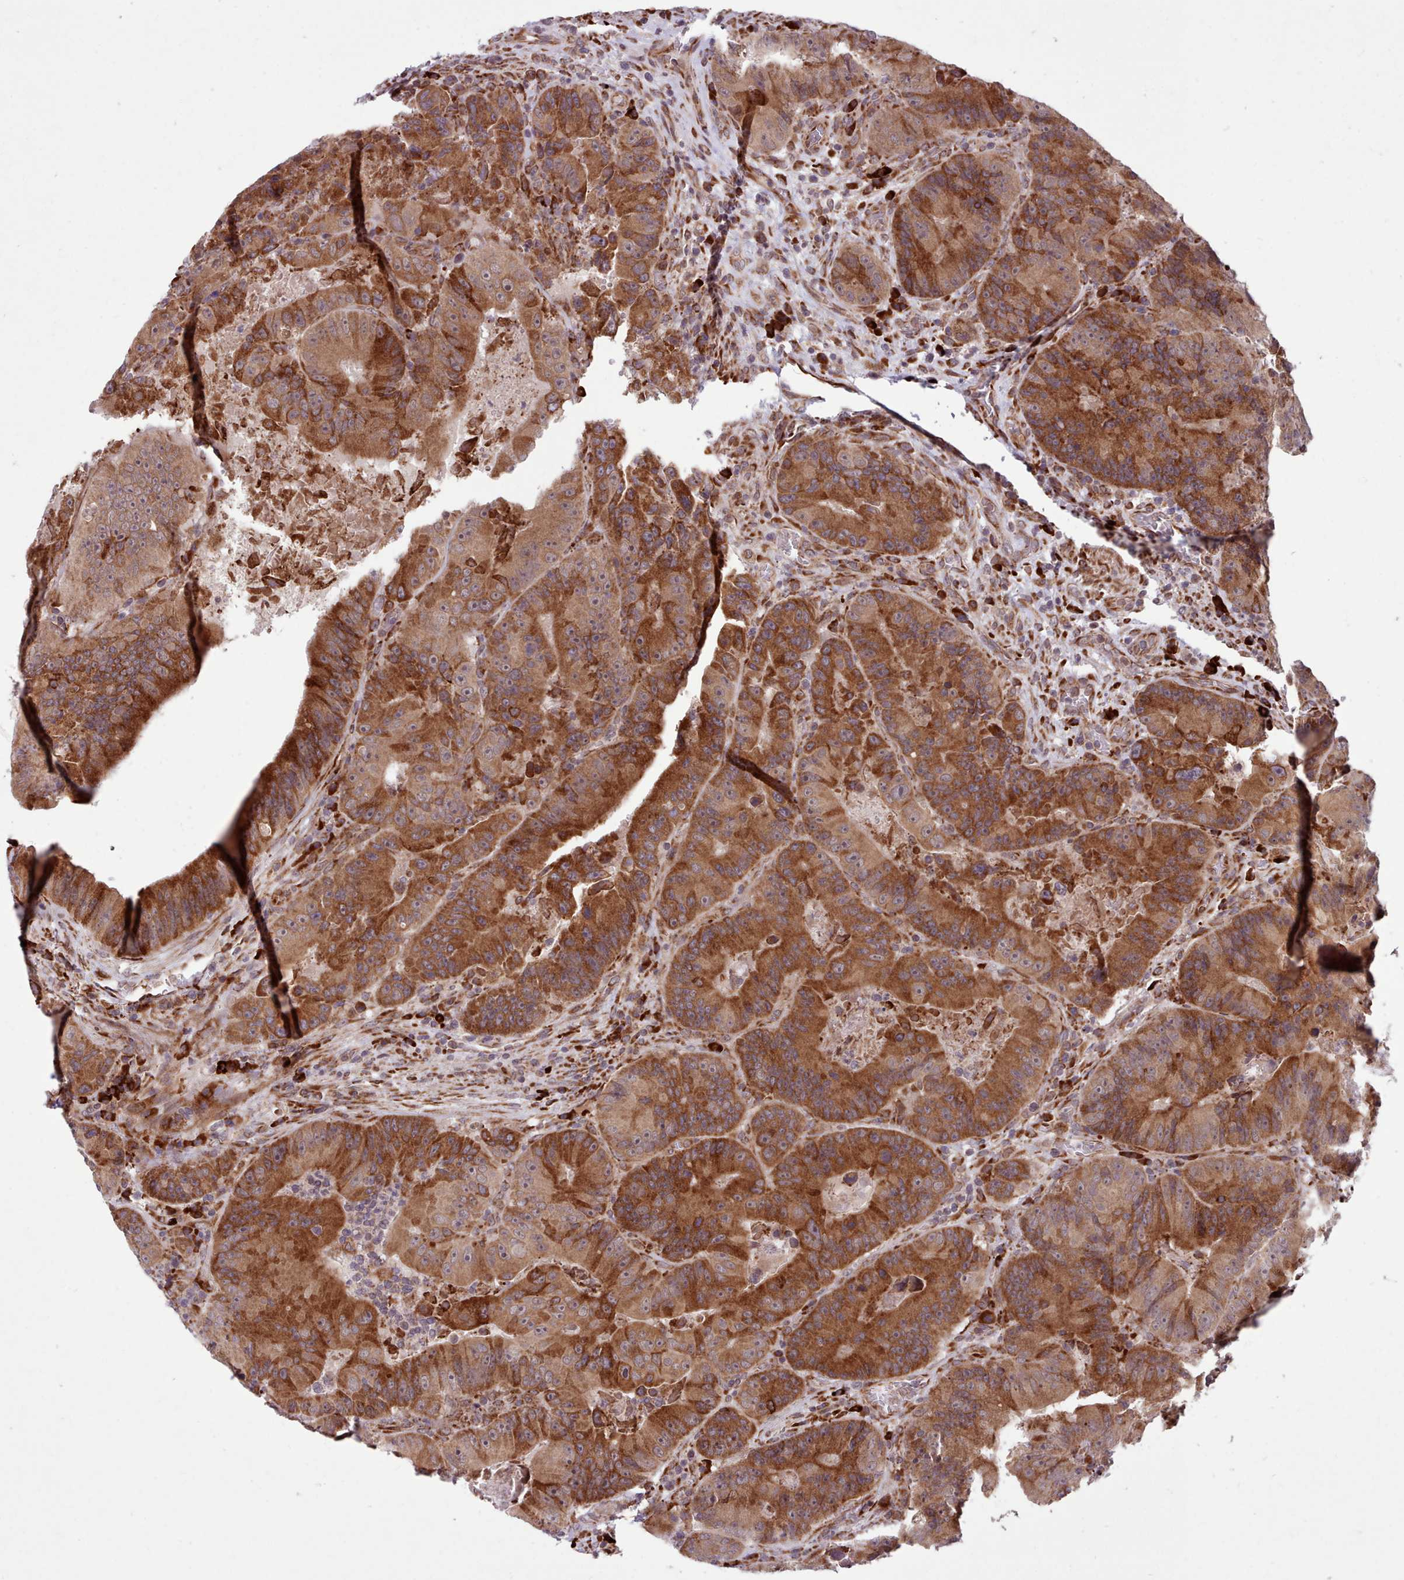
{"staining": {"intensity": "strong", "quantity": ">75%", "location": "cytoplasmic/membranous"}, "tissue": "colorectal cancer", "cell_type": "Tumor cells", "image_type": "cancer", "snomed": [{"axis": "morphology", "description": "Adenocarcinoma, NOS"}, {"axis": "topography", "description": "Colon"}], "caption": "Approximately >75% of tumor cells in human adenocarcinoma (colorectal) exhibit strong cytoplasmic/membranous protein staining as visualized by brown immunohistochemical staining.", "gene": "TTLL3", "patient": {"sex": "female", "age": 86}}